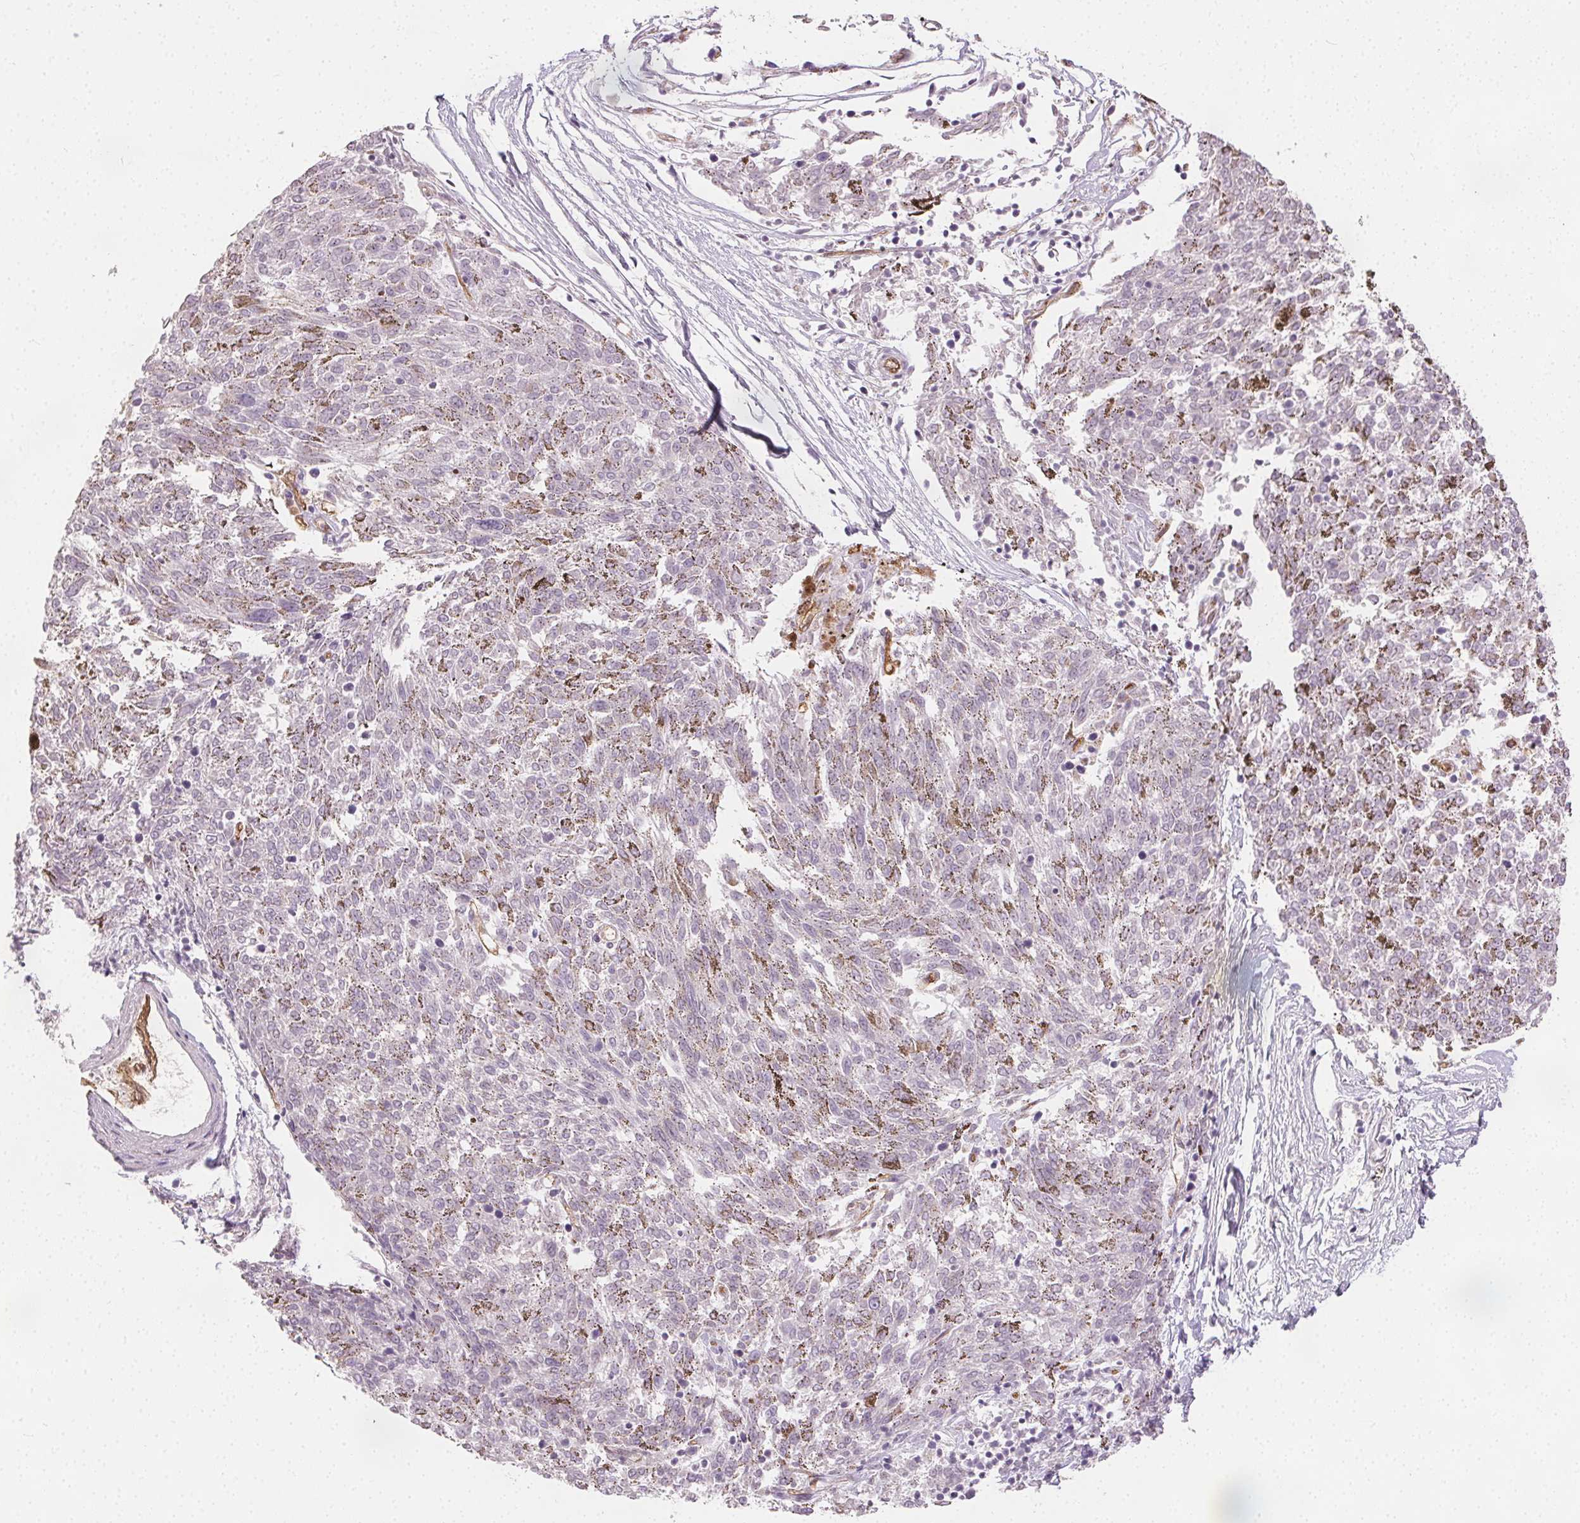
{"staining": {"intensity": "negative", "quantity": "none", "location": "none"}, "tissue": "melanoma", "cell_type": "Tumor cells", "image_type": "cancer", "snomed": [{"axis": "morphology", "description": "Malignant melanoma, NOS"}, {"axis": "topography", "description": "Skin"}], "caption": "The immunohistochemistry (IHC) photomicrograph has no significant expression in tumor cells of melanoma tissue.", "gene": "PODXL", "patient": {"sex": "female", "age": 72}}